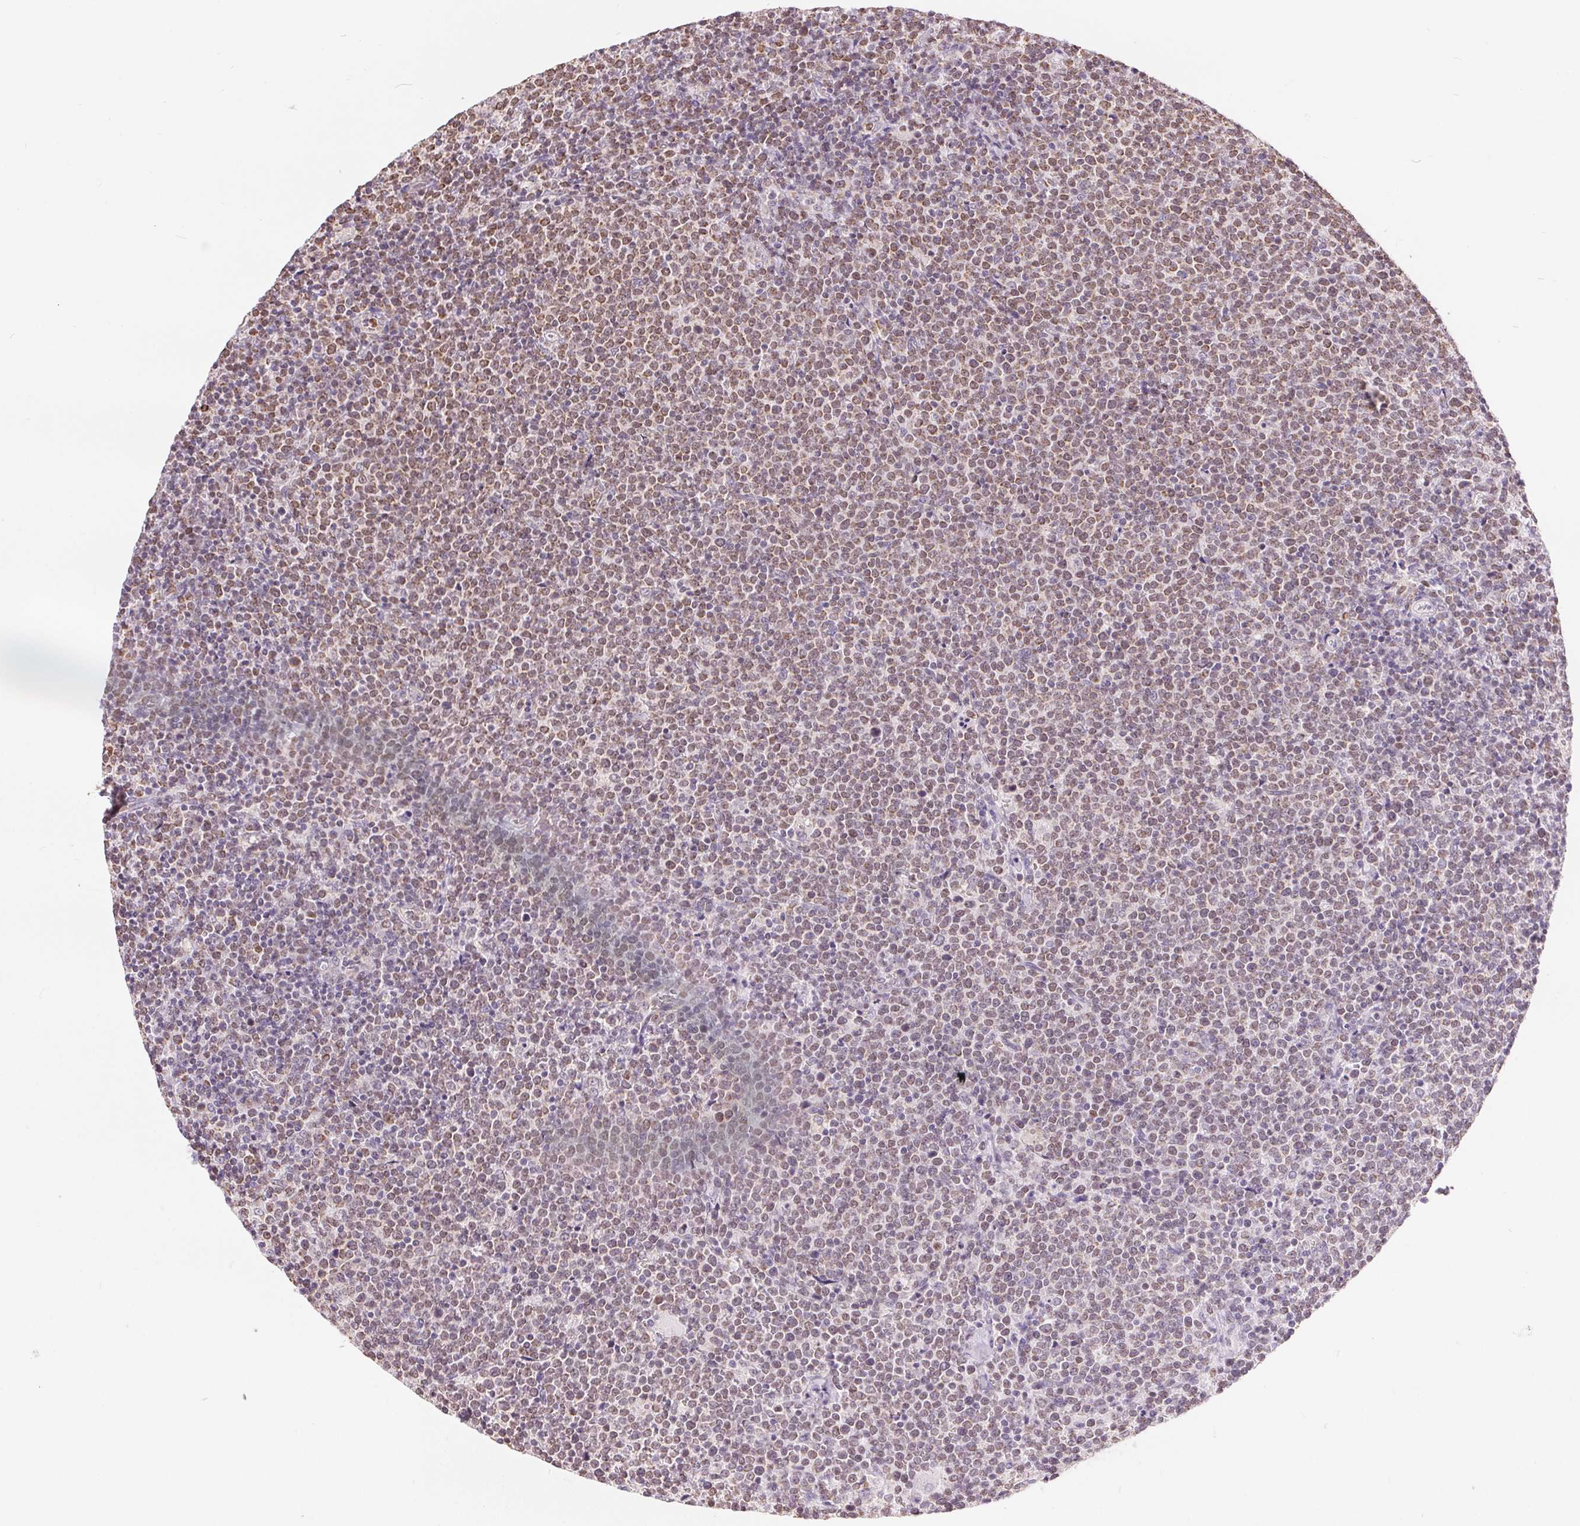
{"staining": {"intensity": "moderate", "quantity": "25%-75%", "location": "nuclear"}, "tissue": "lymphoma", "cell_type": "Tumor cells", "image_type": "cancer", "snomed": [{"axis": "morphology", "description": "Malignant lymphoma, non-Hodgkin's type, High grade"}, {"axis": "topography", "description": "Lymph node"}], "caption": "This photomicrograph reveals immunohistochemistry staining of lymphoma, with medium moderate nuclear staining in about 25%-75% of tumor cells.", "gene": "POU2F2", "patient": {"sex": "male", "age": 61}}